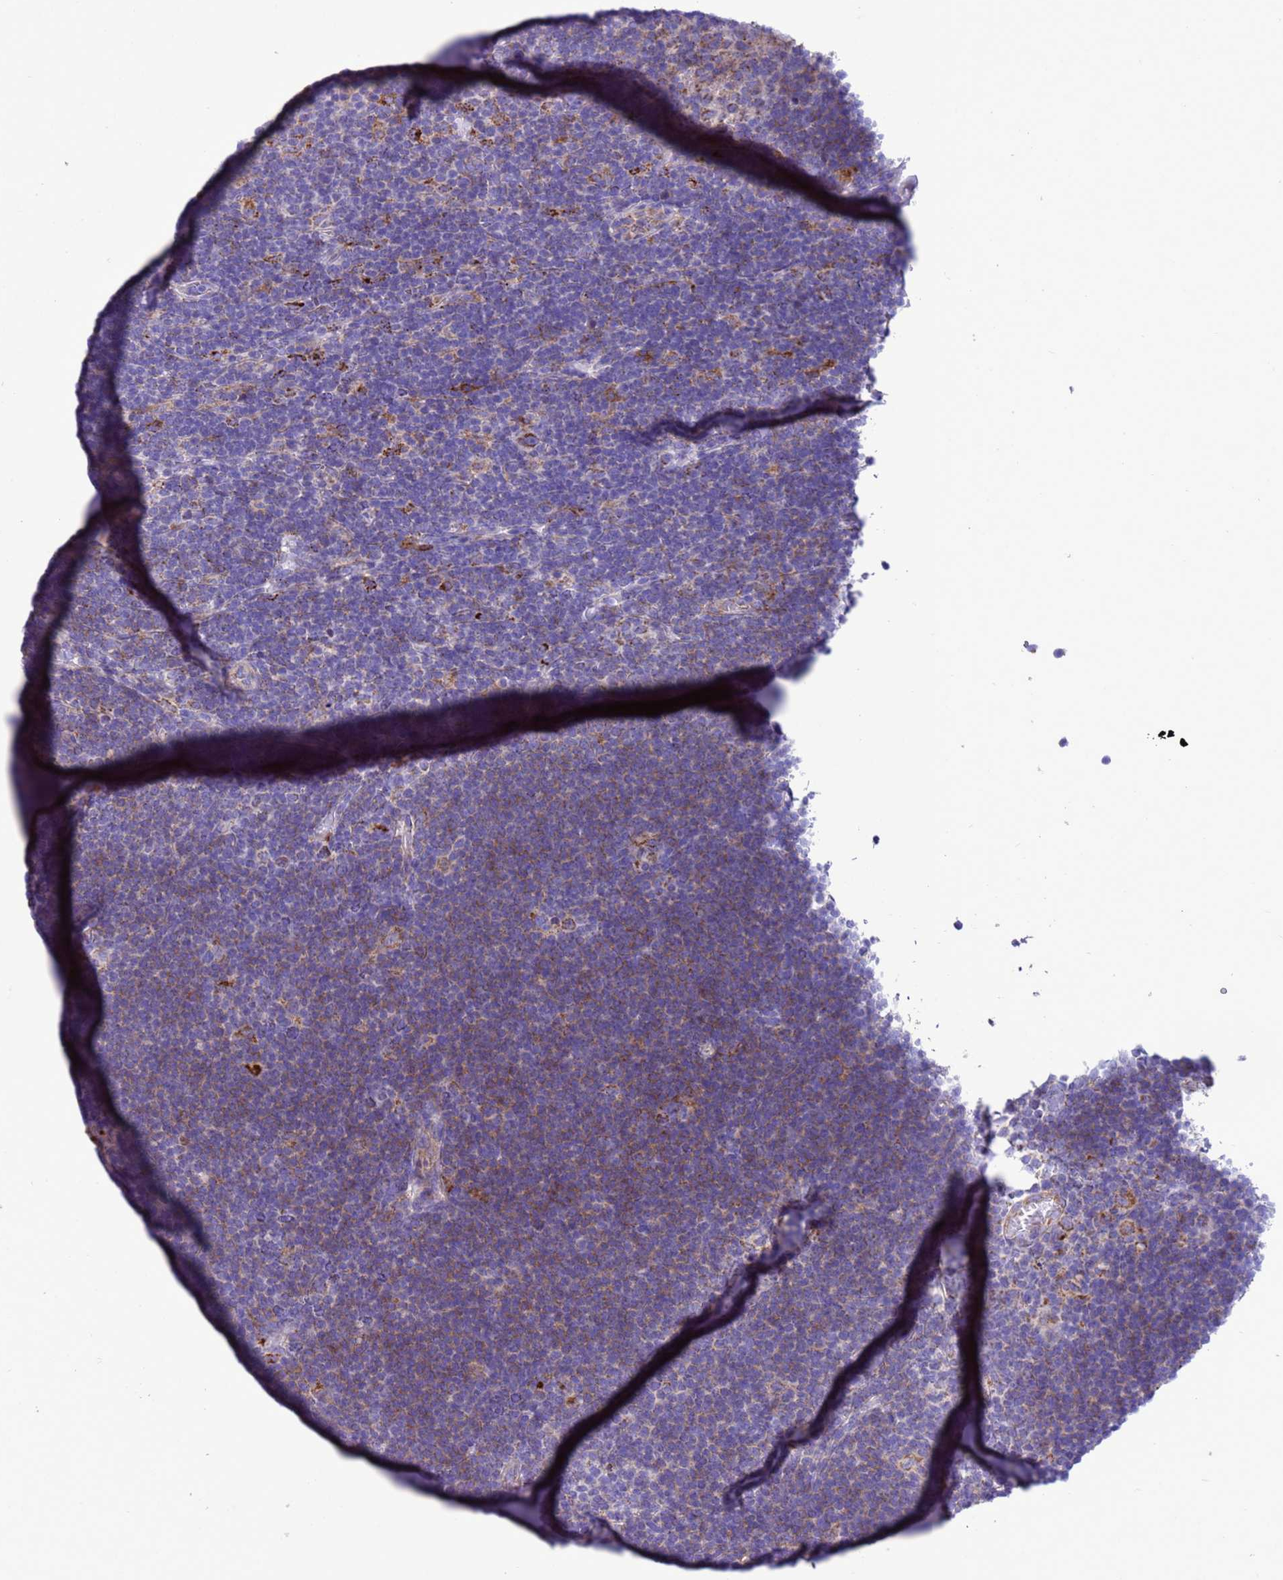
{"staining": {"intensity": "weak", "quantity": "25%-75%", "location": "cytoplasmic/membranous"}, "tissue": "lymphoma", "cell_type": "Tumor cells", "image_type": "cancer", "snomed": [{"axis": "morphology", "description": "Hodgkin's disease, NOS"}, {"axis": "topography", "description": "Lymph node"}], "caption": "Lymphoma stained with a protein marker demonstrates weak staining in tumor cells.", "gene": "CCDC191", "patient": {"sex": "female", "age": 57}}